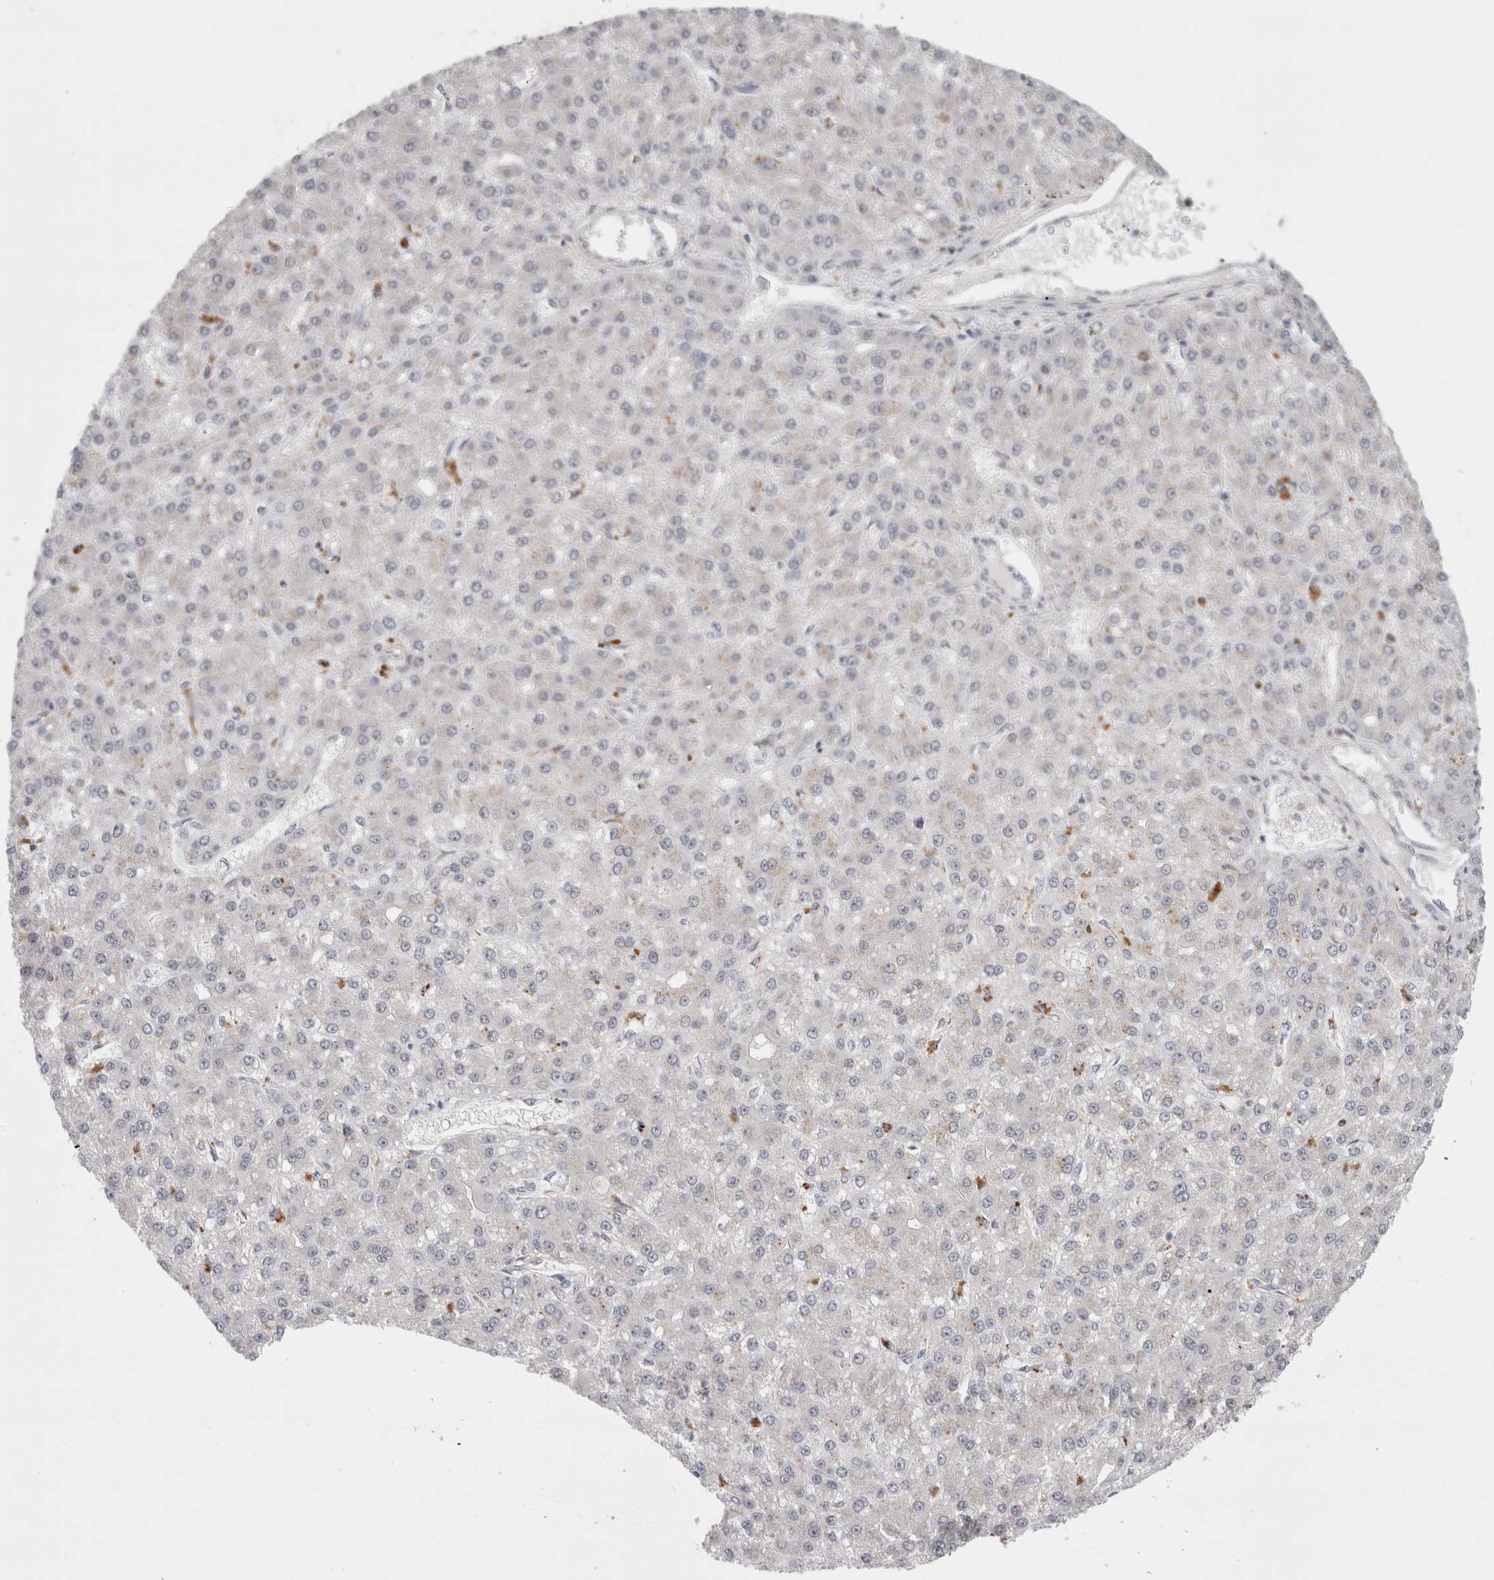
{"staining": {"intensity": "negative", "quantity": "none", "location": "none"}, "tissue": "liver cancer", "cell_type": "Tumor cells", "image_type": "cancer", "snomed": [{"axis": "morphology", "description": "Carcinoma, Hepatocellular, NOS"}, {"axis": "topography", "description": "Liver"}], "caption": "A high-resolution photomicrograph shows immunohistochemistry staining of hepatocellular carcinoma (liver), which shows no significant expression in tumor cells.", "gene": "SENP6", "patient": {"sex": "male", "age": 67}}